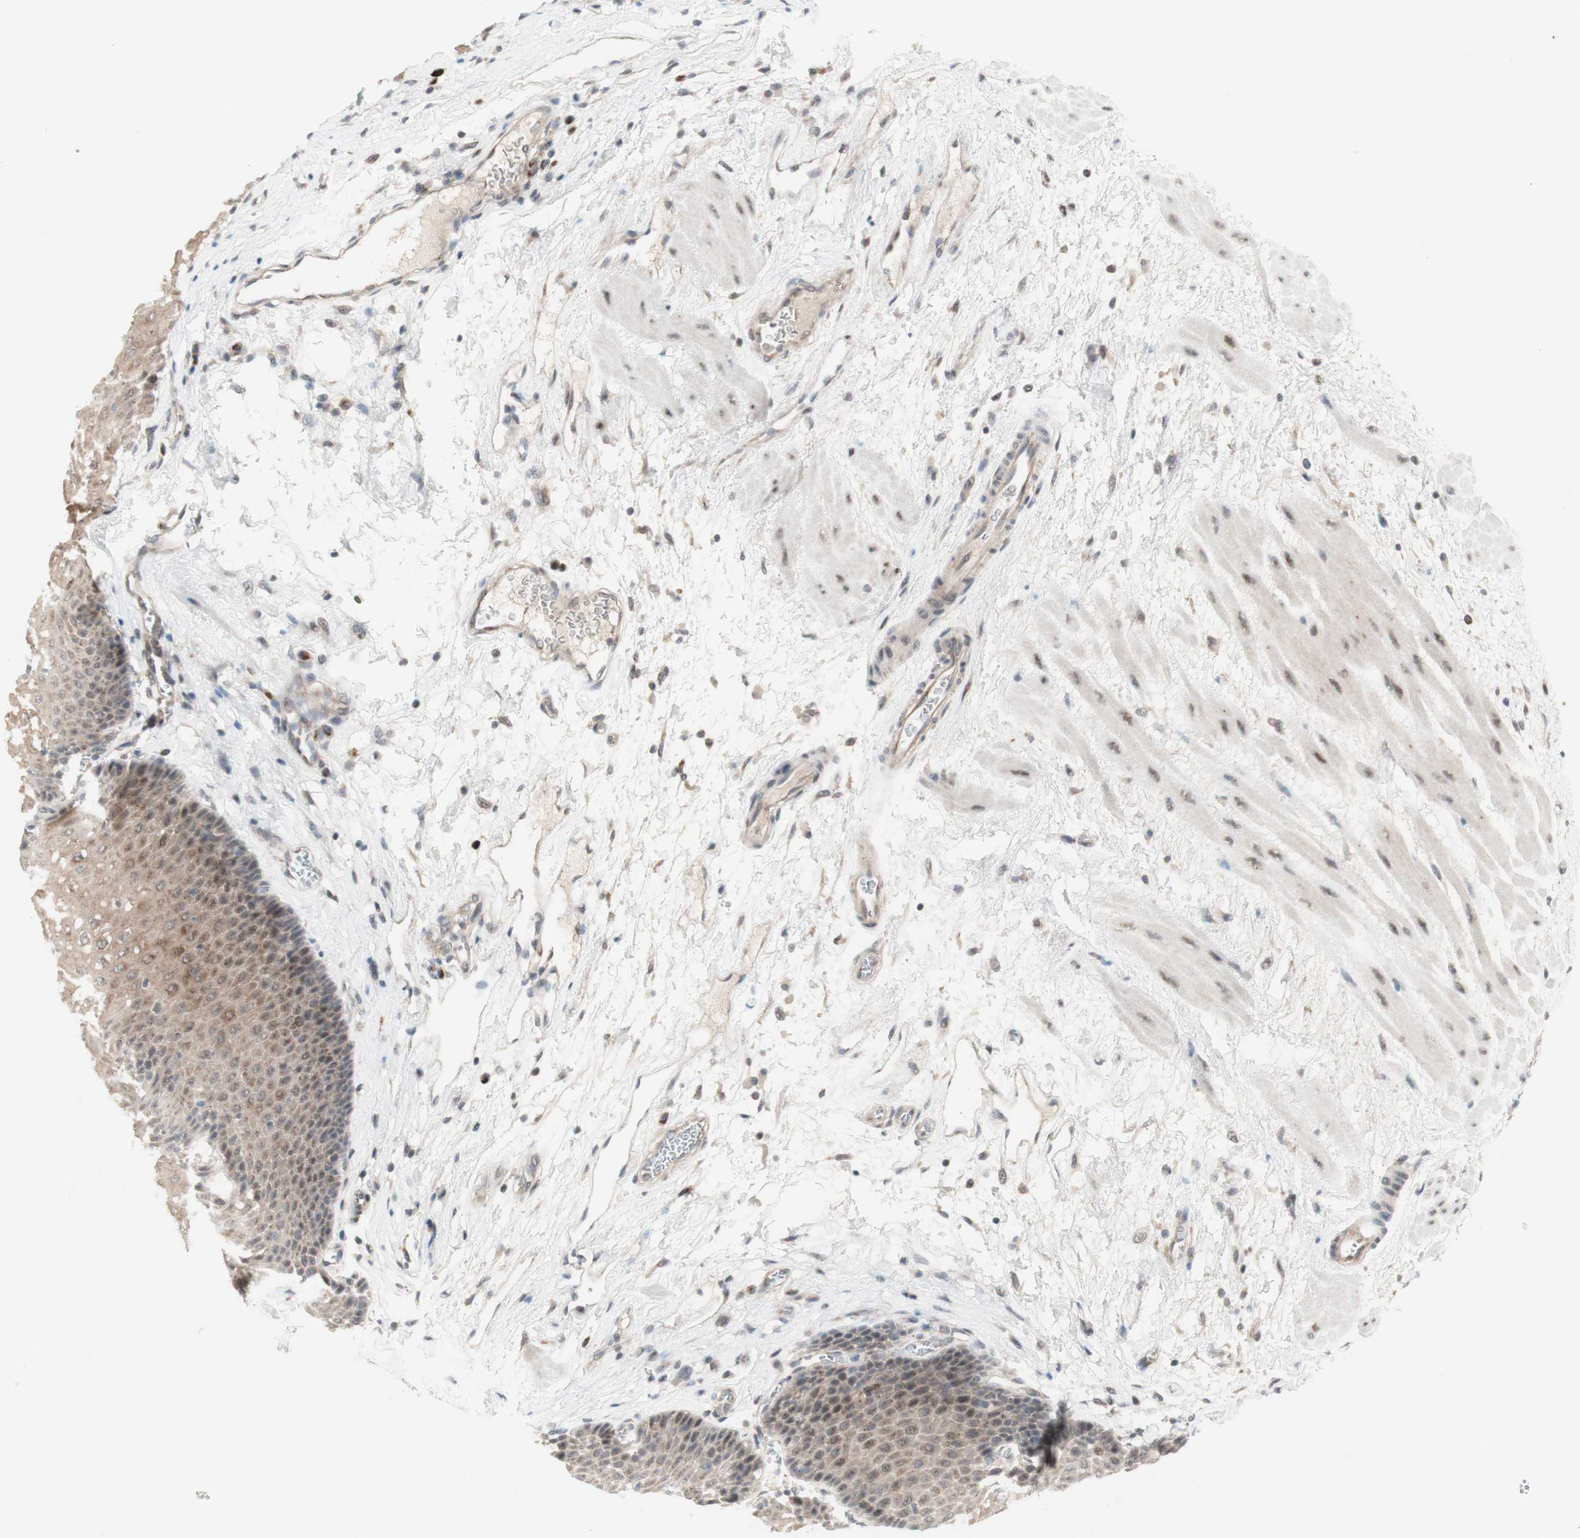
{"staining": {"intensity": "moderate", "quantity": ">75%", "location": "cytoplasmic/membranous"}, "tissue": "esophagus", "cell_type": "Squamous epithelial cells", "image_type": "normal", "snomed": [{"axis": "morphology", "description": "Normal tissue, NOS"}, {"axis": "topography", "description": "Esophagus"}], "caption": "Esophagus stained with DAB IHC shows medium levels of moderate cytoplasmic/membranous staining in approximately >75% of squamous epithelial cells.", "gene": "CYLD", "patient": {"sex": "male", "age": 48}}